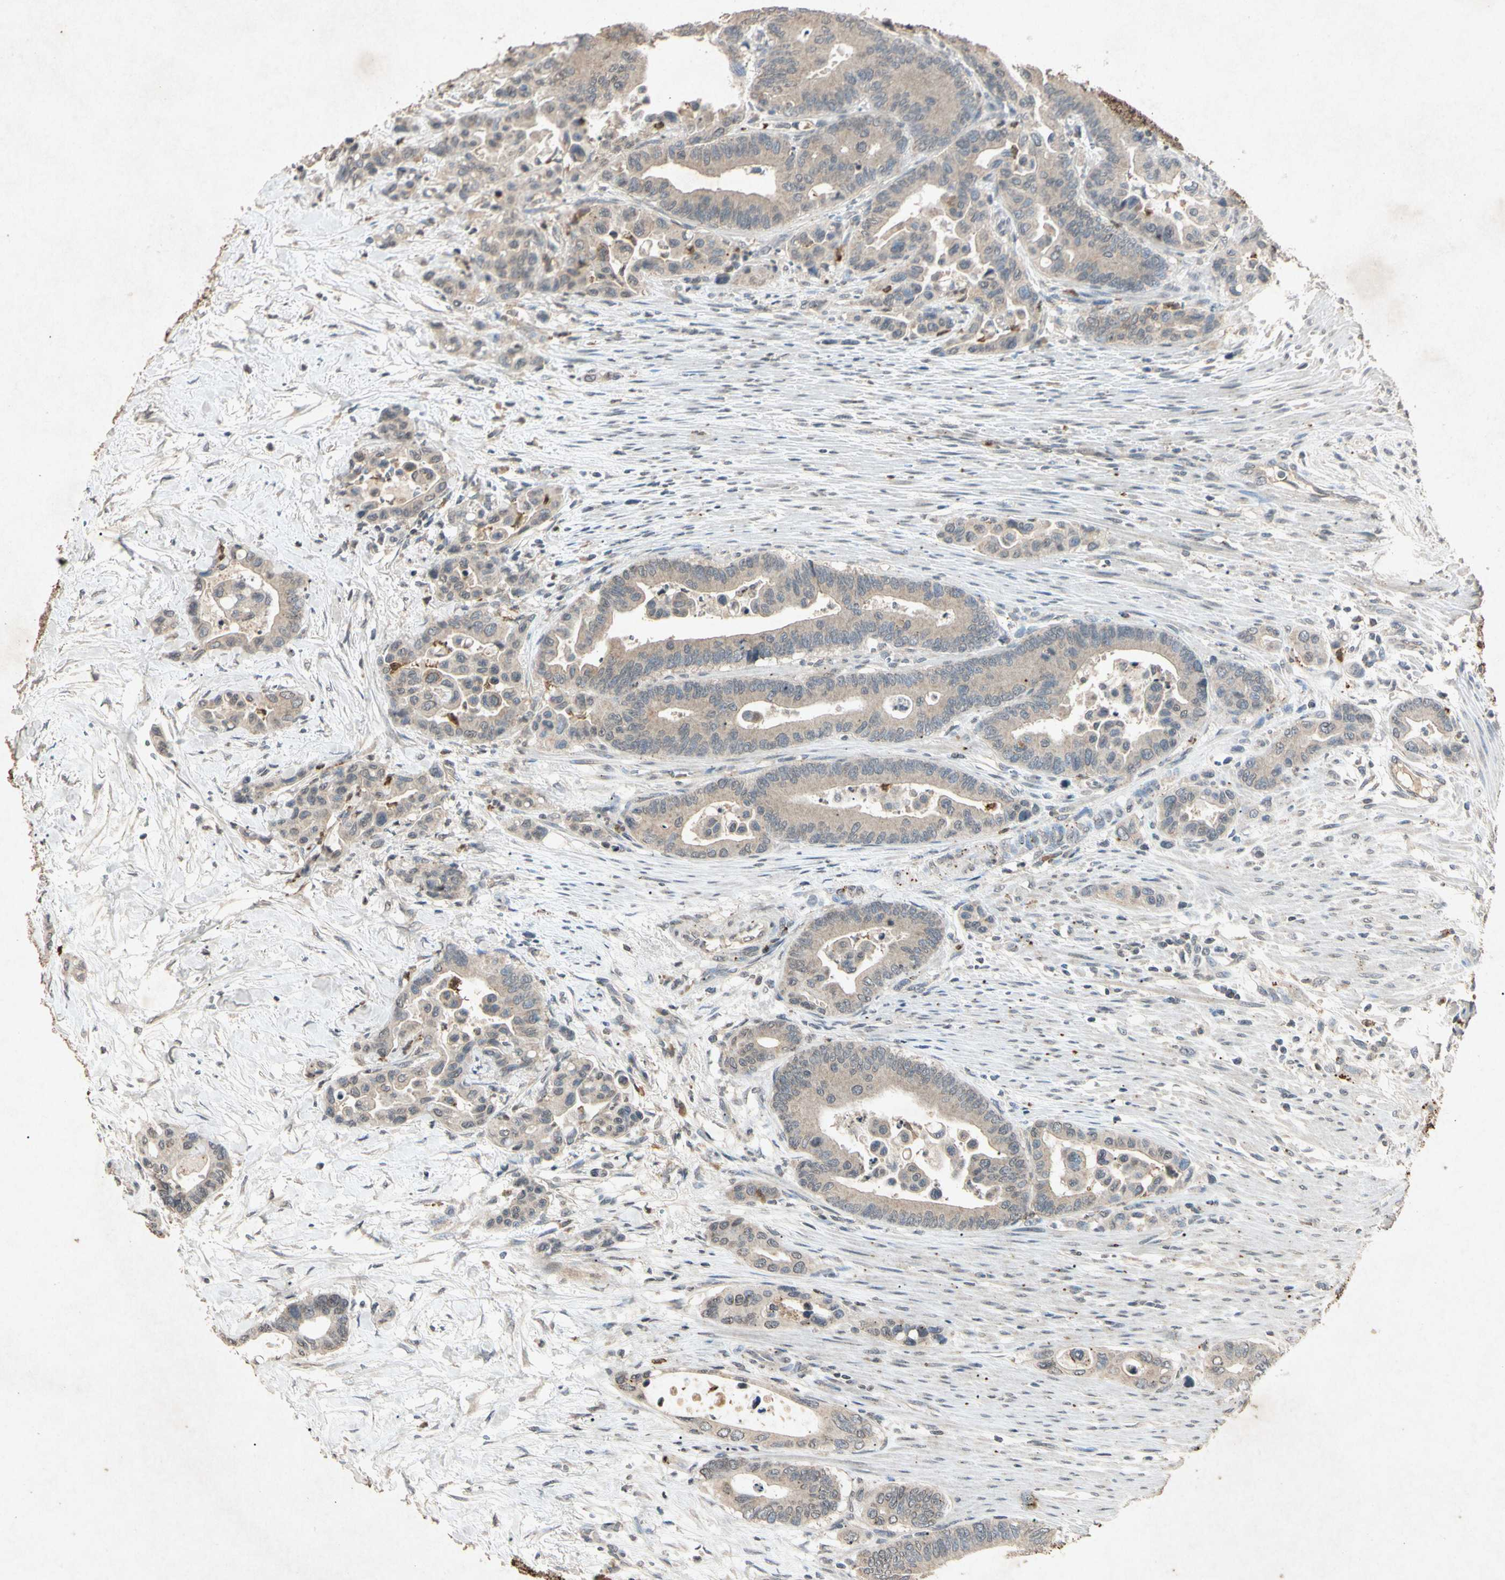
{"staining": {"intensity": "weak", "quantity": ">75%", "location": "cytoplasmic/membranous"}, "tissue": "colorectal cancer", "cell_type": "Tumor cells", "image_type": "cancer", "snomed": [{"axis": "morphology", "description": "Normal tissue, NOS"}, {"axis": "morphology", "description": "Adenocarcinoma, NOS"}, {"axis": "topography", "description": "Colon"}], "caption": "Immunohistochemical staining of human colorectal cancer reveals low levels of weak cytoplasmic/membranous positivity in approximately >75% of tumor cells.", "gene": "MSRB1", "patient": {"sex": "male", "age": 82}}